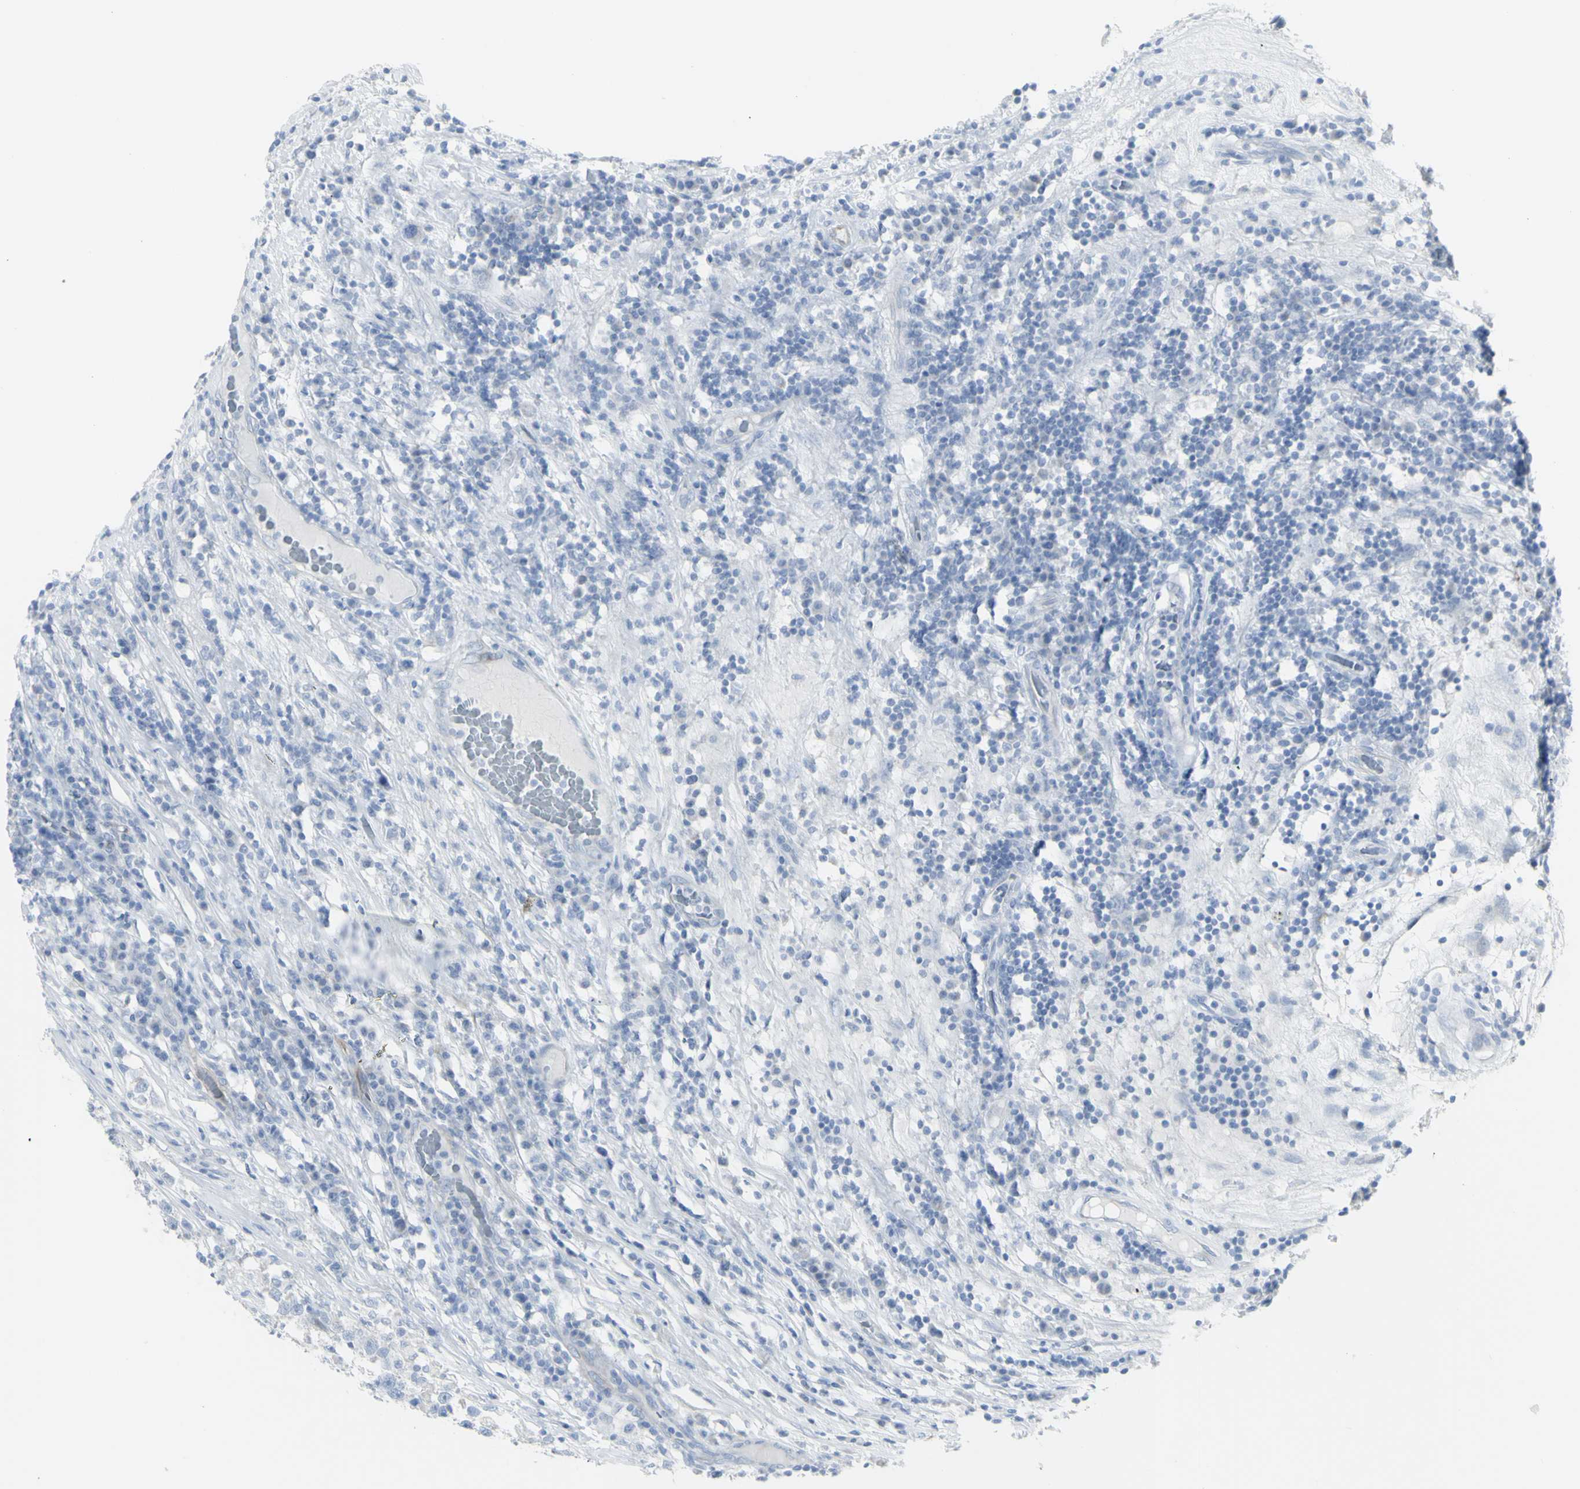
{"staining": {"intensity": "negative", "quantity": "none", "location": "none"}, "tissue": "testis cancer", "cell_type": "Tumor cells", "image_type": "cancer", "snomed": [{"axis": "morphology", "description": "Seminoma, NOS"}, {"axis": "topography", "description": "Testis"}], "caption": "Human testis seminoma stained for a protein using IHC demonstrates no positivity in tumor cells.", "gene": "ENSG00000198211", "patient": {"sex": "male", "age": 43}}